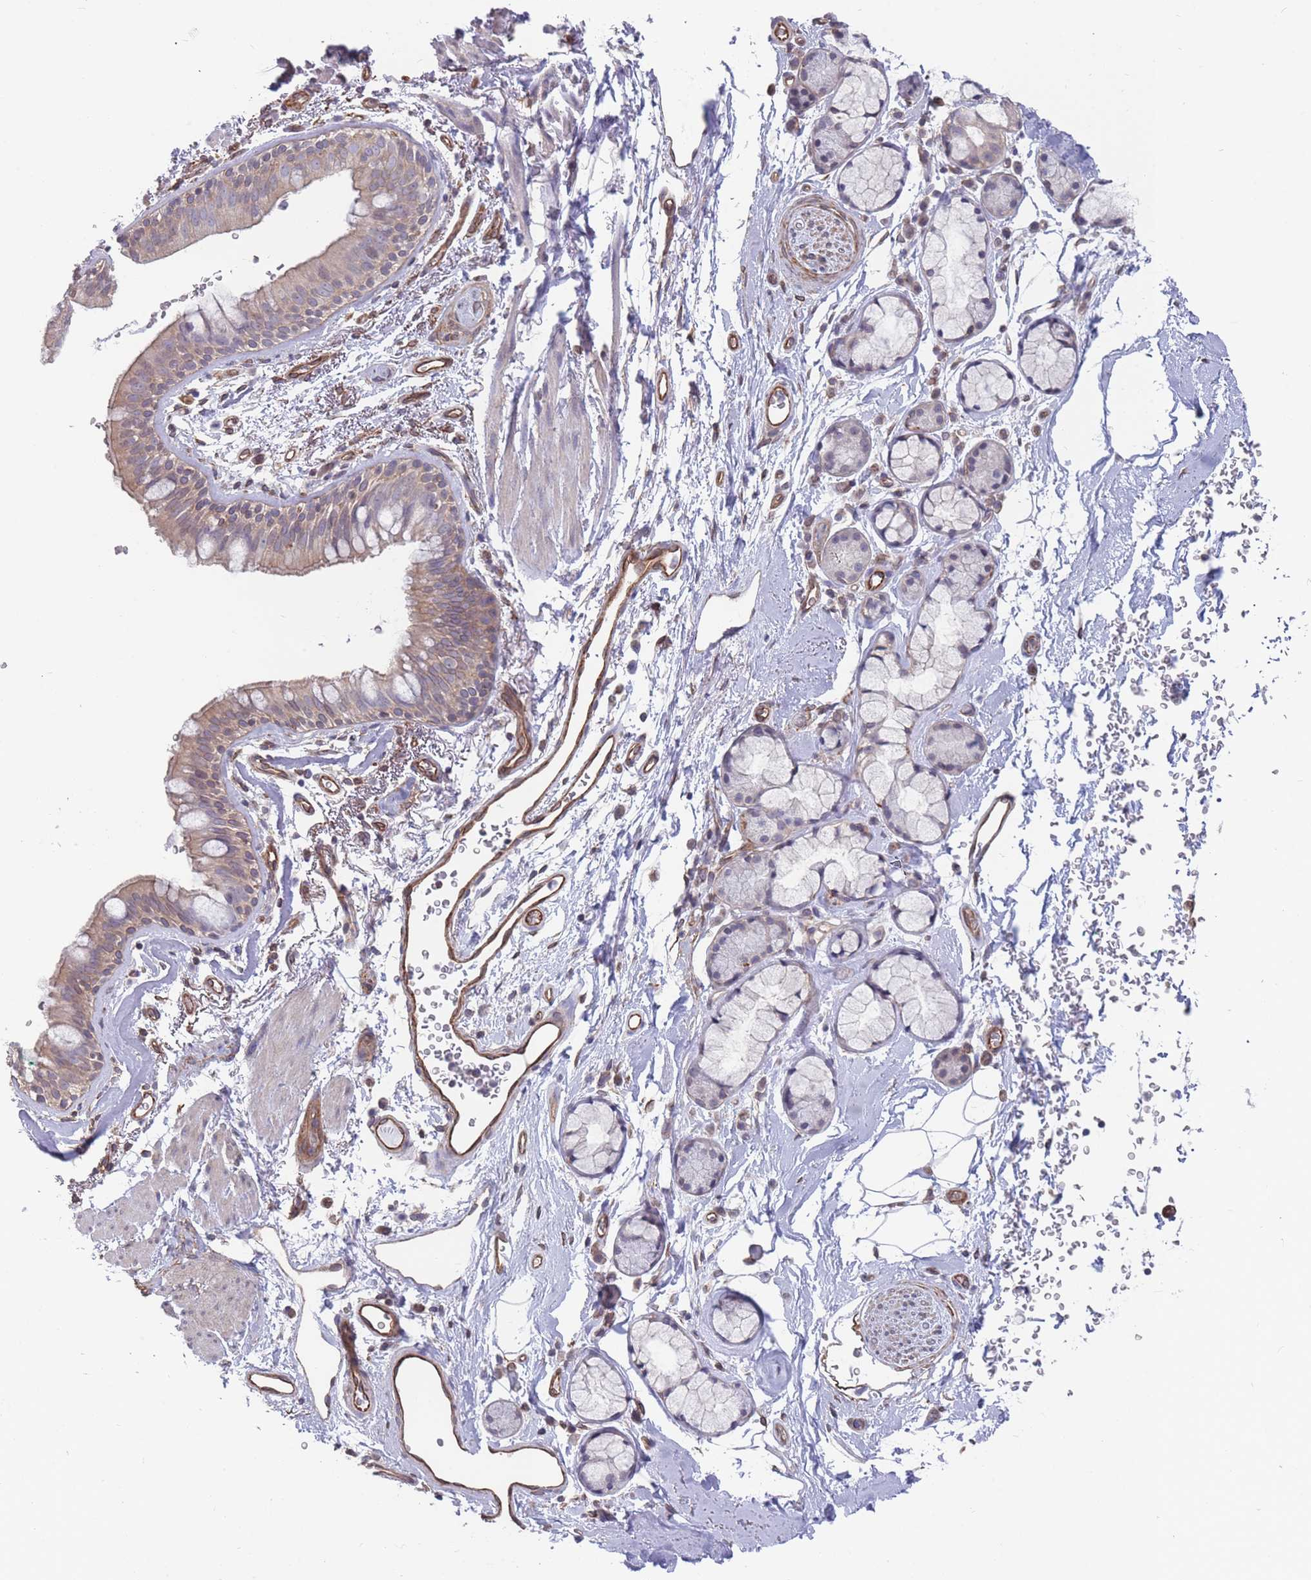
{"staining": {"intensity": "moderate", "quantity": ">75%", "location": "cytoplasmic/membranous"}, "tissue": "adipose tissue", "cell_type": "Adipocytes", "image_type": "normal", "snomed": [{"axis": "morphology", "description": "Normal tissue, NOS"}, {"axis": "topography", "description": "Cartilage tissue"}, {"axis": "topography", "description": "Bronchus"}], "caption": "Moderate cytoplasmic/membranous staining is seen in about >75% of adipocytes in benign adipose tissue.", "gene": "SLC1A6", "patient": {"sex": "female", "age": 72}}